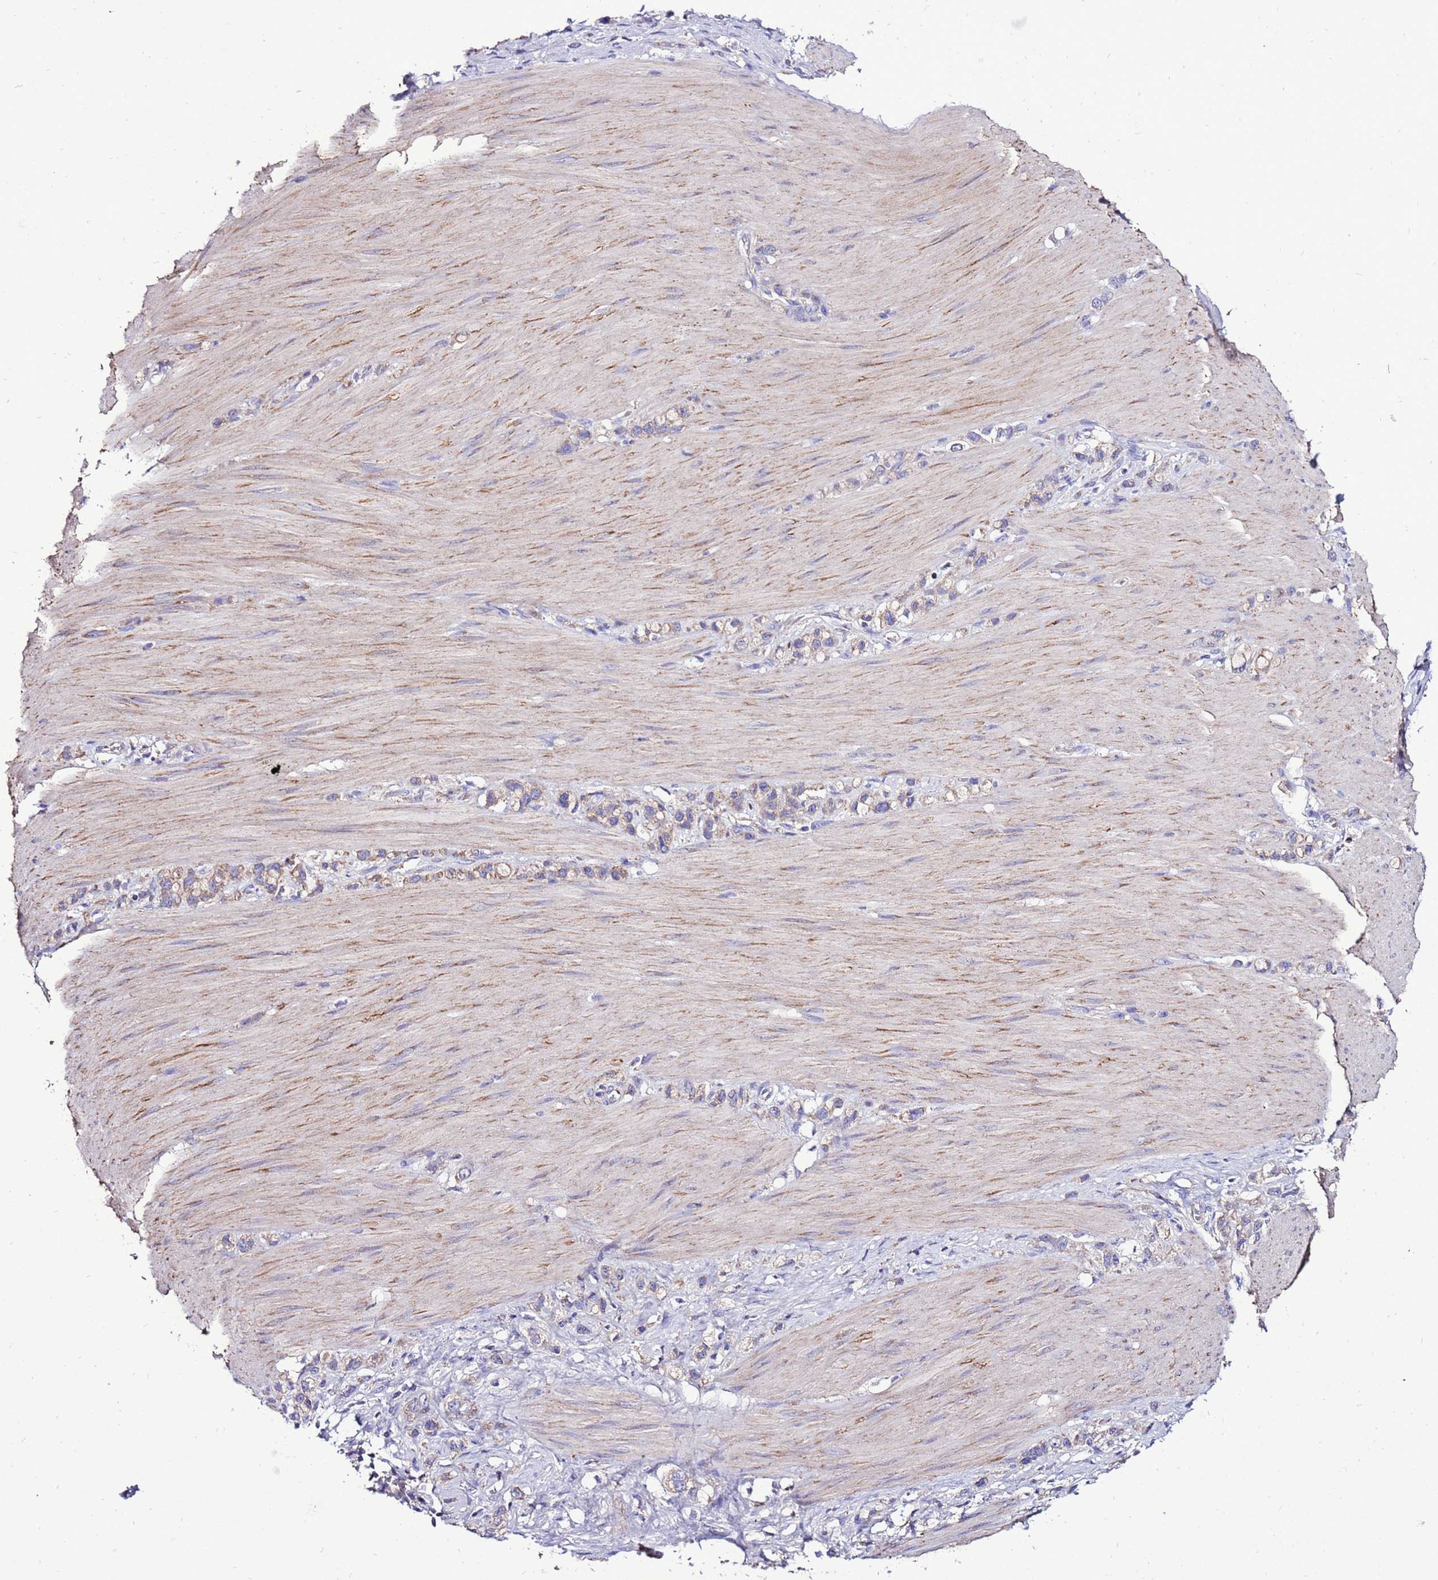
{"staining": {"intensity": "weak", "quantity": "25%-75%", "location": "cytoplasmic/membranous"}, "tissue": "stomach cancer", "cell_type": "Tumor cells", "image_type": "cancer", "snomed": [{"axis": "morphology", "description": "Adenocarcinoma, NOS"}, {"axis": "topography", "description": "Stomach"}], "caption": "High-power microscopy captured an immunohistochemistry (IHC) photomicrograph of stomach cancer, revealing weak cytoplasmic/membranous staining in about 25%-75% of tumor cells. (Stains: DAB (3,3'-diaminobenzidine) in brown, nuclei in blue, Microscopy: brightfield microscopy at high magnification).", "gene": "TMEM106C", "patient": {"sex": "female", "age": 65}}